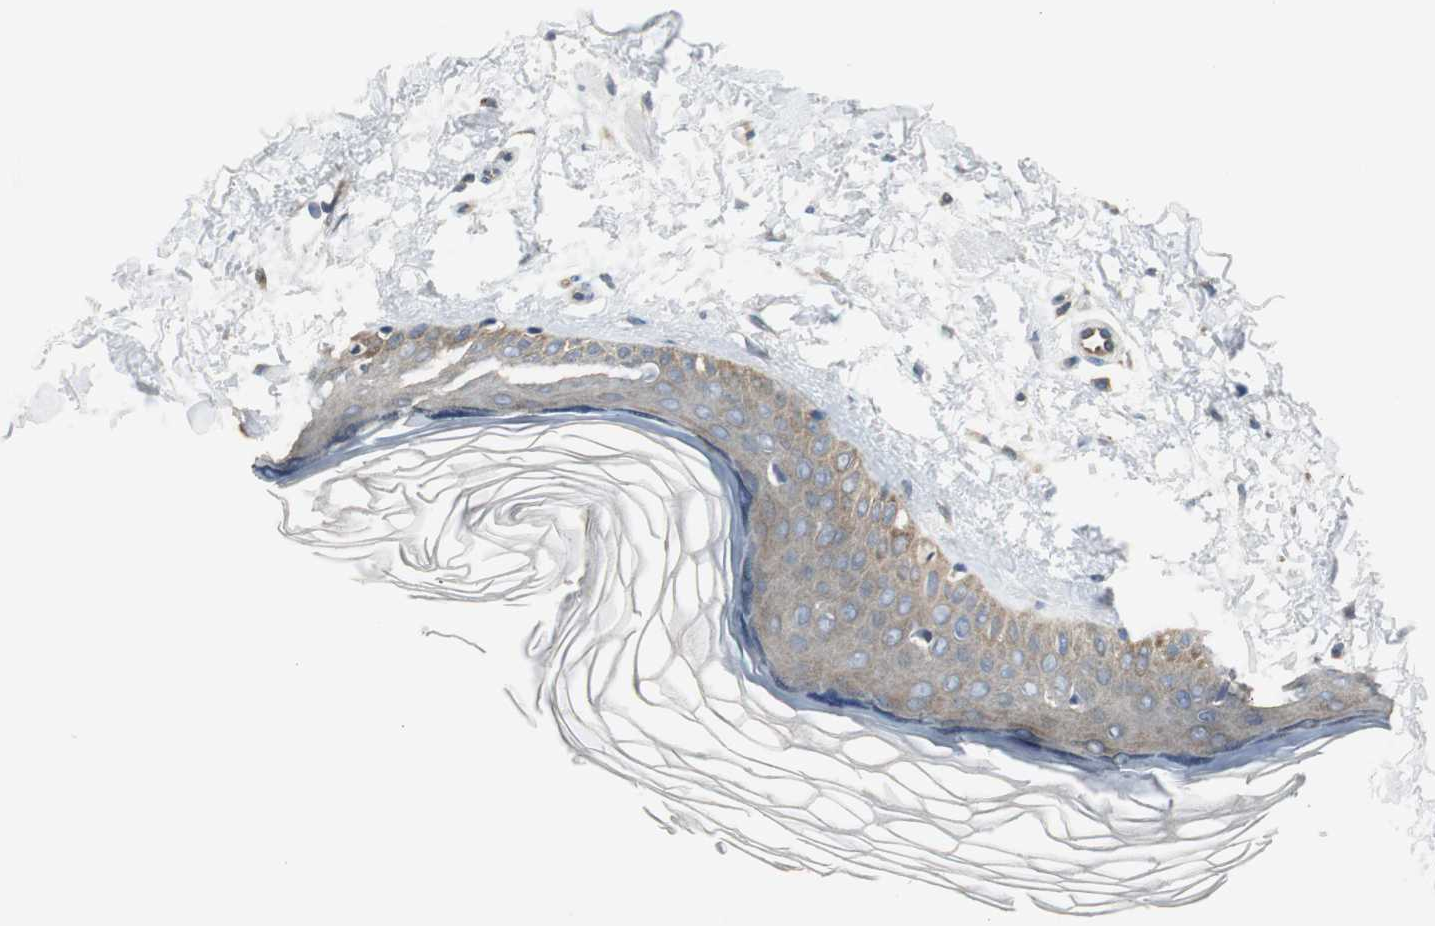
{"staining": {"intensity": "negative", "quantity": "none", "location": "none"}, "tissue": "skin", "cell_type": "Fibroblasts", "image_type": "normal", "snomed": [{"axis": "morphology", "description": "Normal tissue, NOS"}, {"axis": "topography", "description": "Skin"}], "caption": "The immunohistochemistry (IHC) micrograph has no significant staining in fibroblasts of skin. (DAB (3,3'-diaminobenzidine) IHC, high magnification).", "gene": "NCK1", "patient": {"sex": "female", "age": 19}}